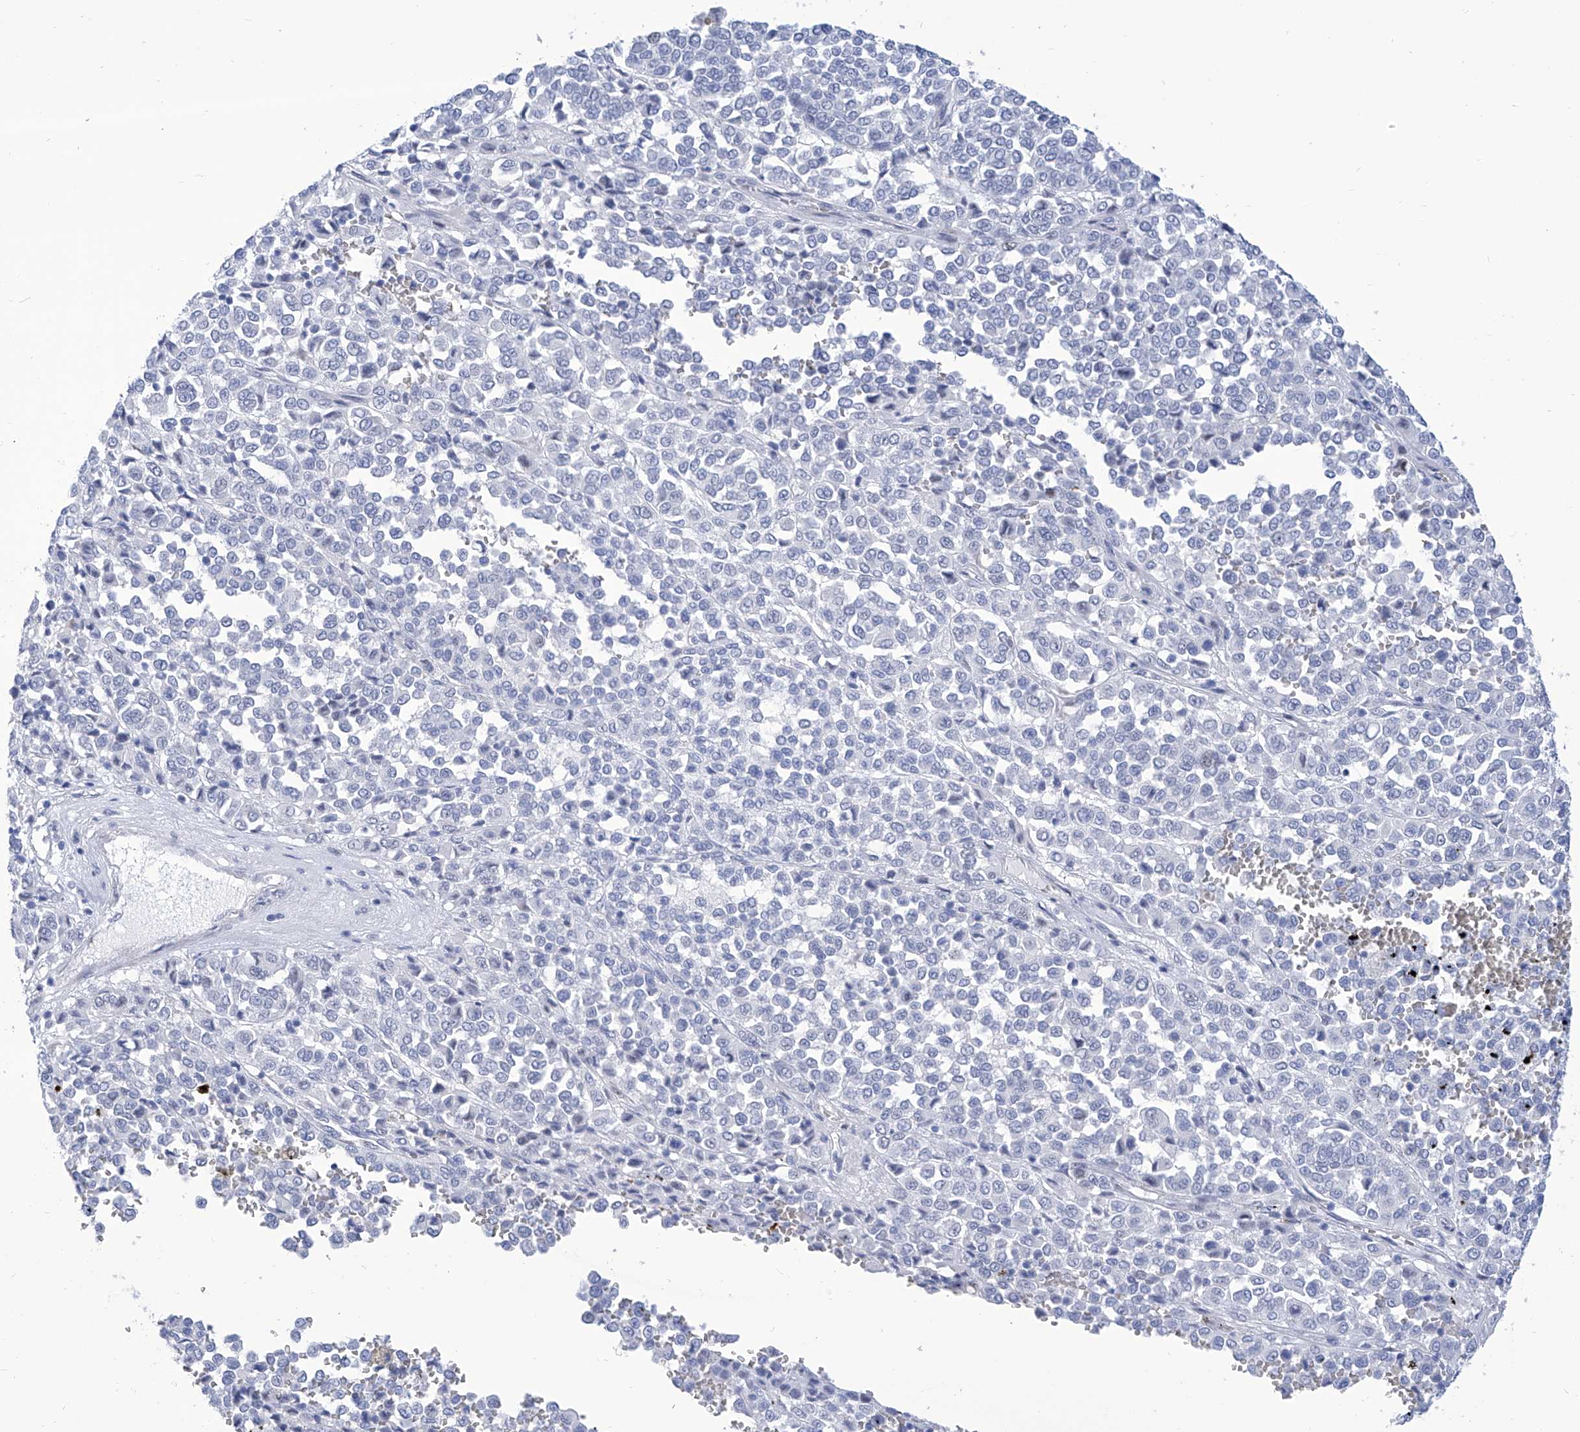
{"staining": {"intensity": "negative", "quantity": "none", "location": "none"}, "tissue": "melanoma", "cell_type": "Tumor cells", "image_type": "cancer", "snomed": [{"axis": "morphology", "description": "Malignant melanoma, Metastatic site"}, {"axis": "topography", "description": "Pancreas"}], "caption": "A micrograph of melanoma stained for a protein displays no brown staining in tumor cells.", "gene": "SART1", "patient": {"sex": "female", "age": 30}}